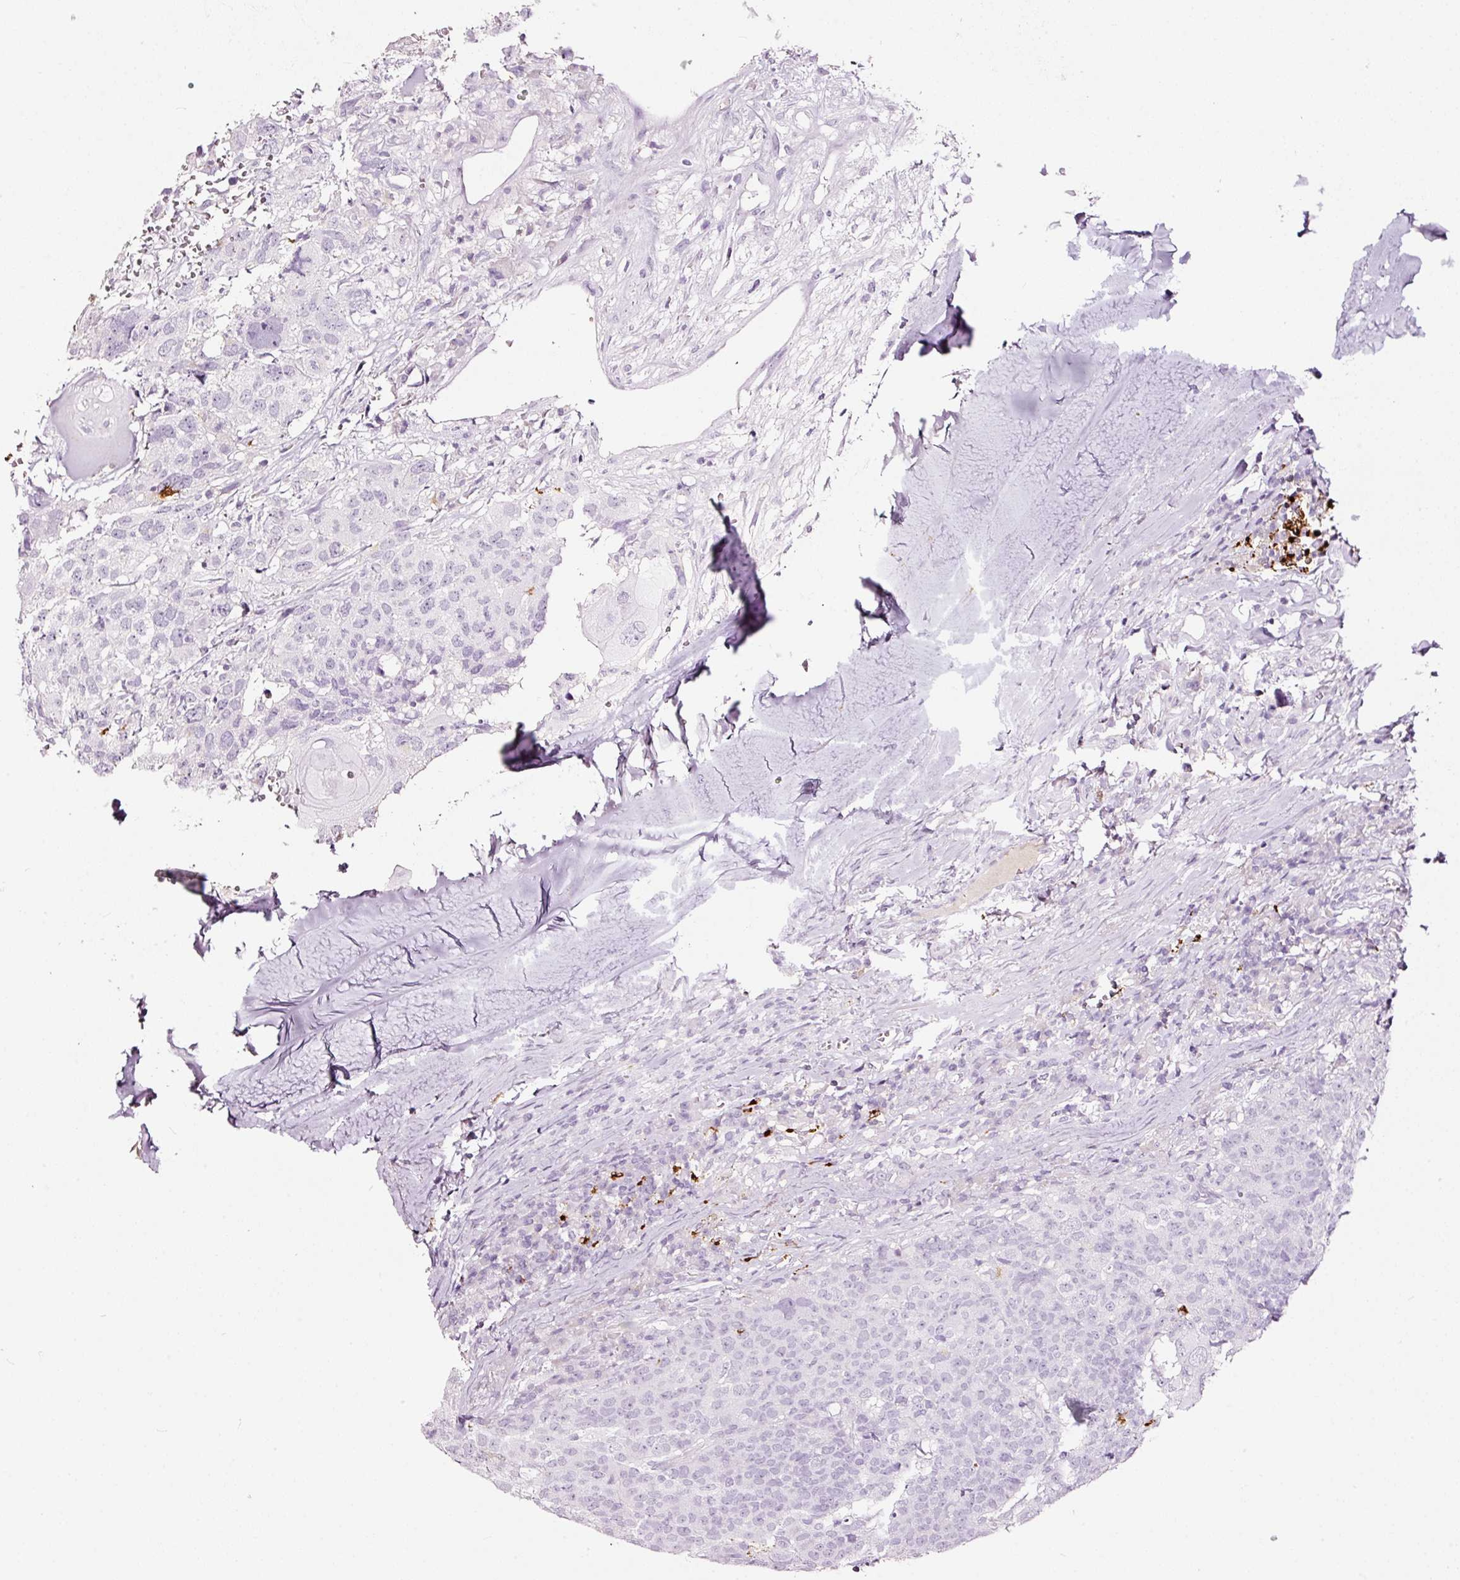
{"staining": {"intensity": "negative", "quantity": "none", "location": "none"}, "tissue": "head and neck cancer", "cell_type": "Tumor cells", "image_type": "cancer", "snomed": [{"axis": "morphology", "description": "Normal tissue, NOS"}, {"axis": "morphology", "description": "Squamous cell carcinoma, NOS"}, {"axis": "topography", "description": "Skeletal muscle"}, {"axis": "topography", "description": "Vascular tissue"}, {"axis": "topography", "description": "Peripheral nerve tissue"}, {"axis": "topography", "description": "Head-Neck"}], "caption": "Head and neck cancer was stained to show a protein in brown. There is no significant staining in tumor cells.", "gene": "LAMP3", "patient": {"sex": "male", "age": 66}}